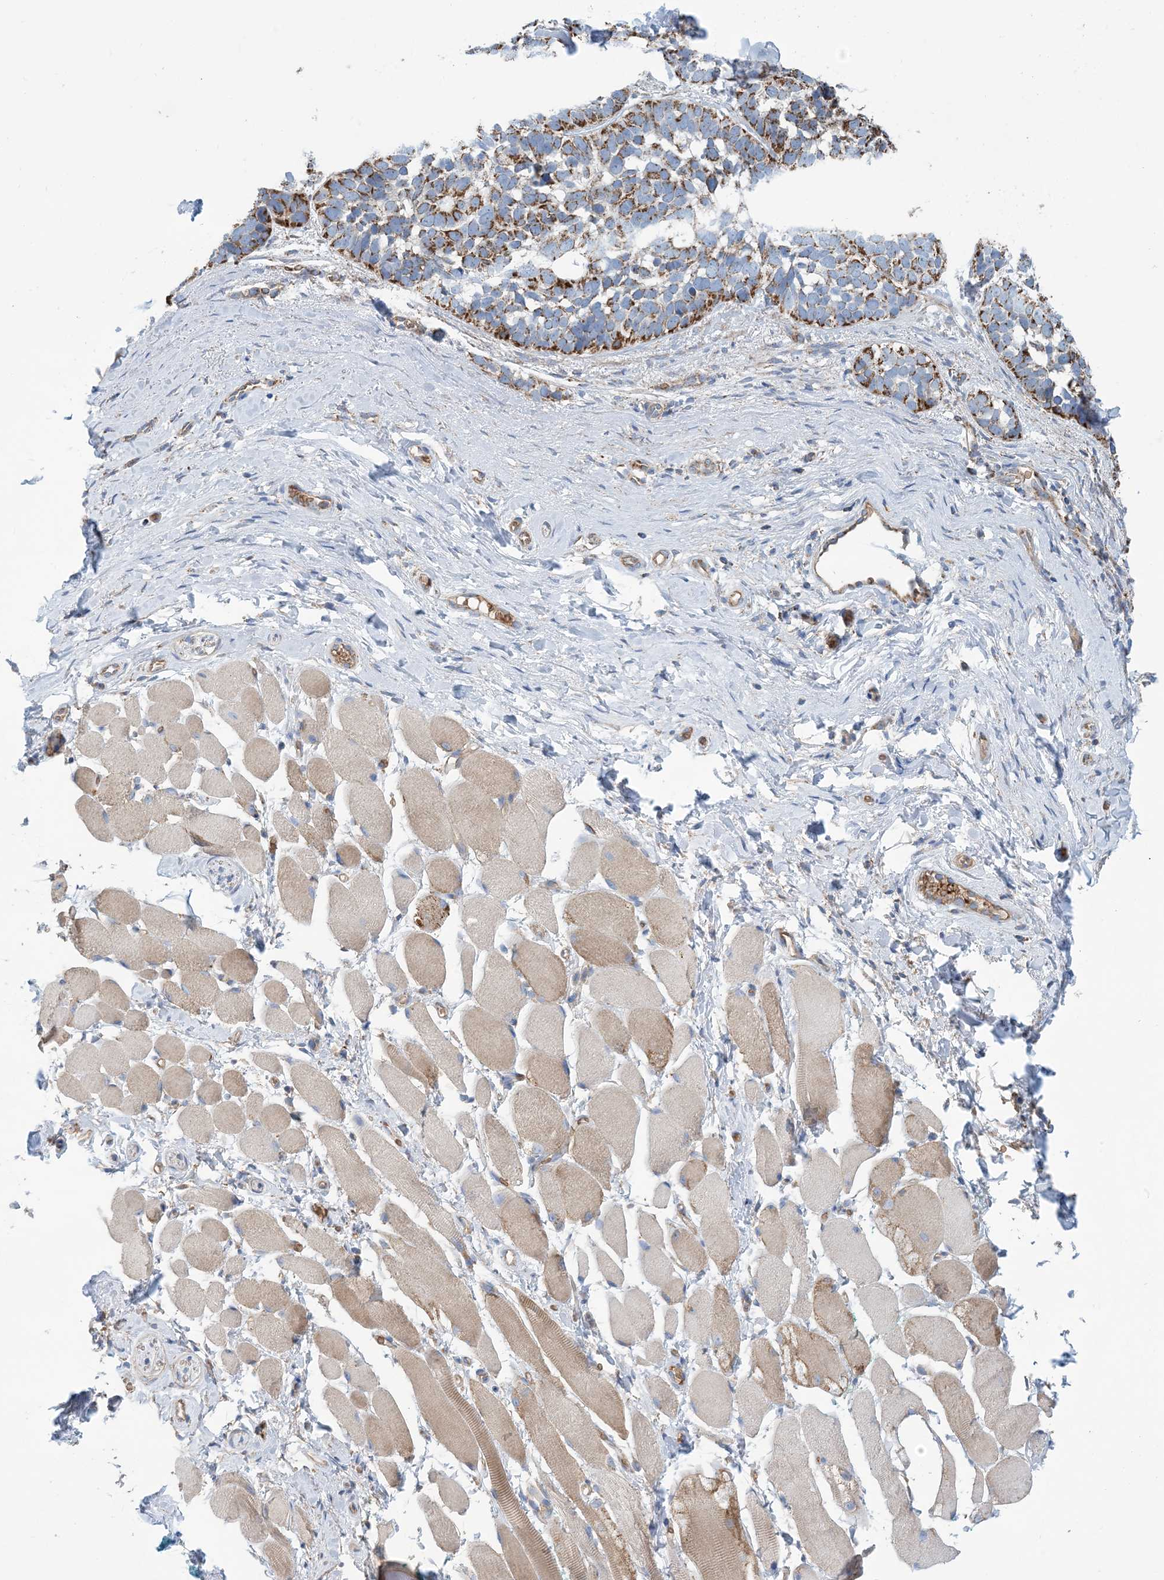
{"staining": {"intensity": "moderate", "quantity": ">75%", "location": "cytoplasmic/membranous"}, "tissue": "skin cancer", "cell_type": "Tumor cells", "image_type": "cancer", "snomed": [{"axis": "morphology", "description": "Basal cell carcinoma"}, {"axis": "topography", "description": "Skin"}], "caption": "Basal cell carcinoma (skin) stained with DAB immunohistochemistry reveals medium levels of moderate cytoplasmic/membranous positivity in approximately >75% of tumor cells.", "gene": "PHOSPHO2", "patient": {"sex": "male", "age": 62}}